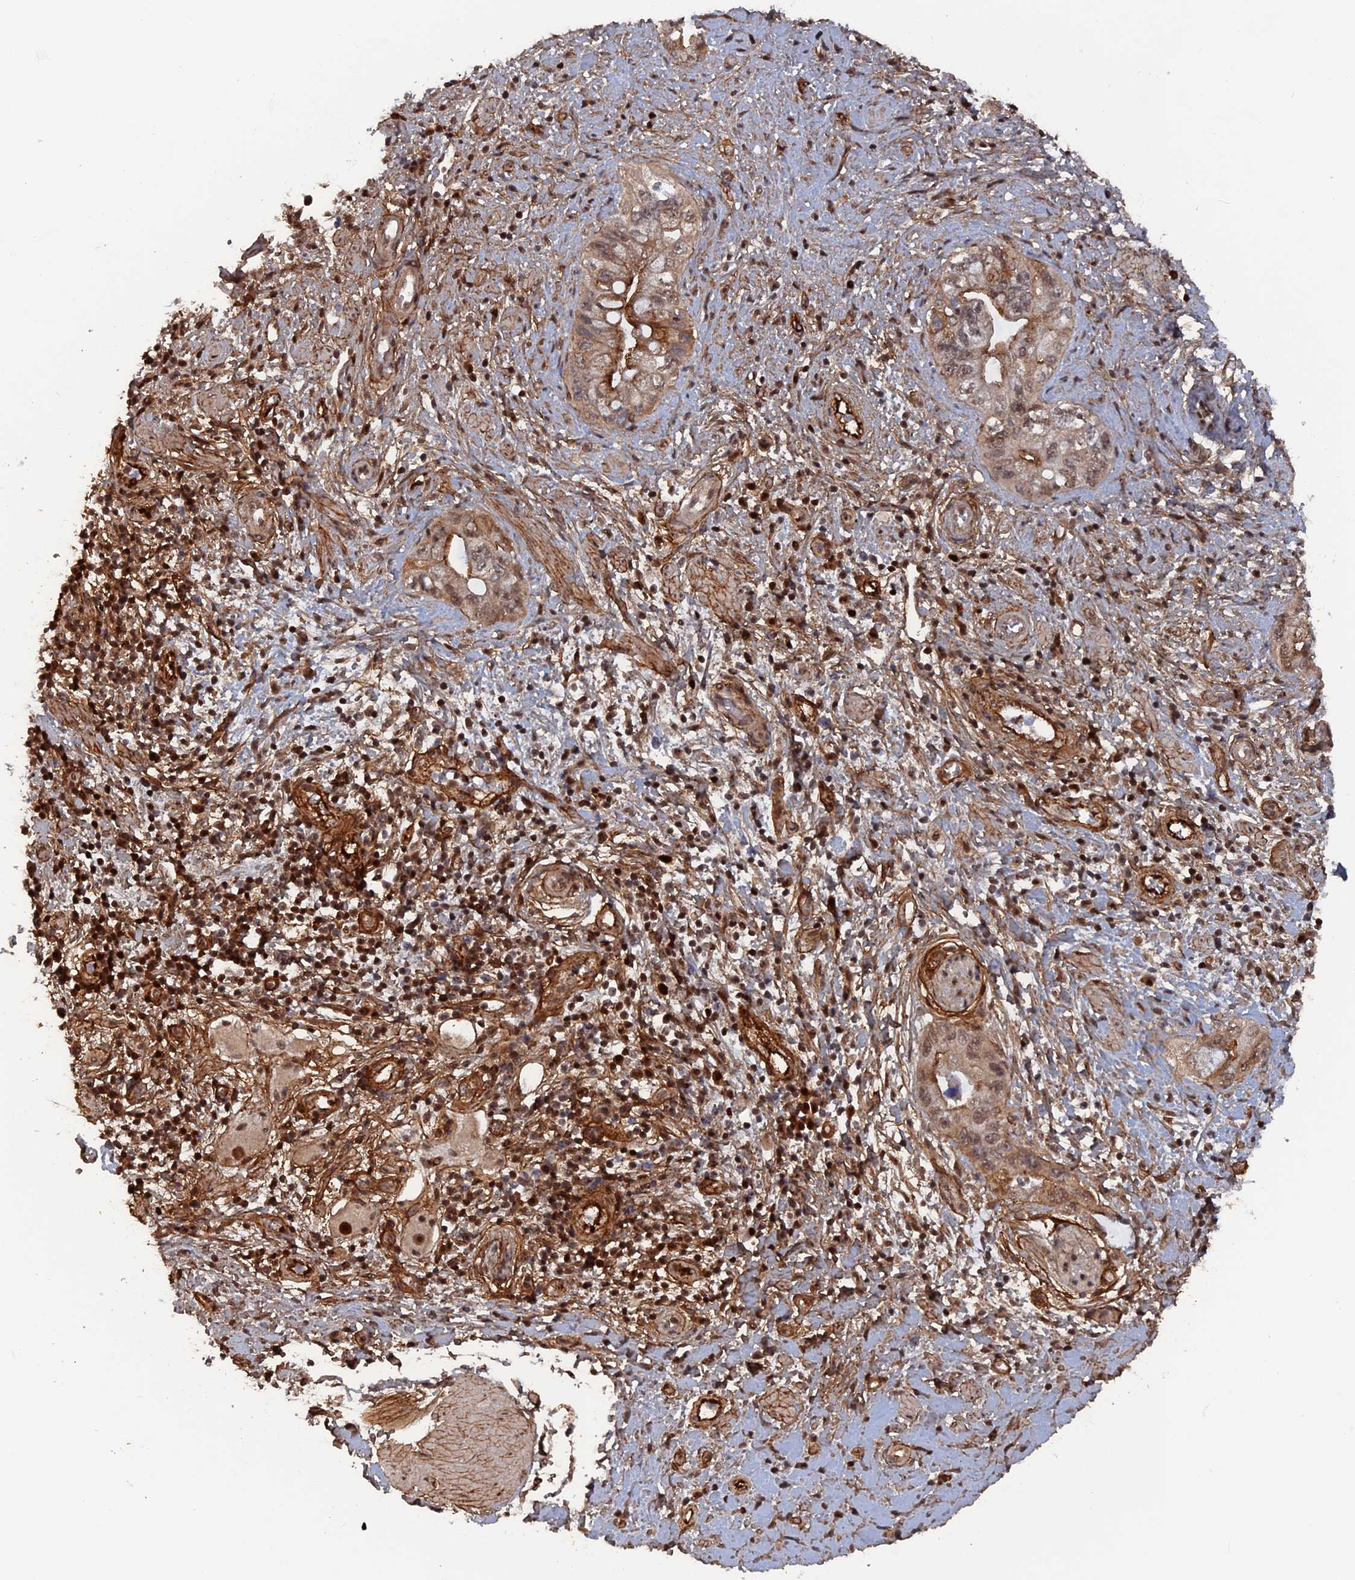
{"staining": {"intensity": "moderate", "quantity": ">75%", "location": "cytoplasmic/membranous,nuclear"}, "tissue": "pancreatic cancer", "cell_type": "Tumor cells", "image_type": "cancer", "snomed": [{"axis": "morphology", "description": "Adenocarcinoma, NOS"}, {"axis": "topography", "description": "Pancreas"}], "caption": "IHC (DAB) staining of human pancreatic adenocarcinoma exhibits moderate cytoplasmic/membranous and nuclear protein expression in about >75% of tumor cells.", "gene": "SH3D21", "patient": {"sex": "female", "age": 73}}